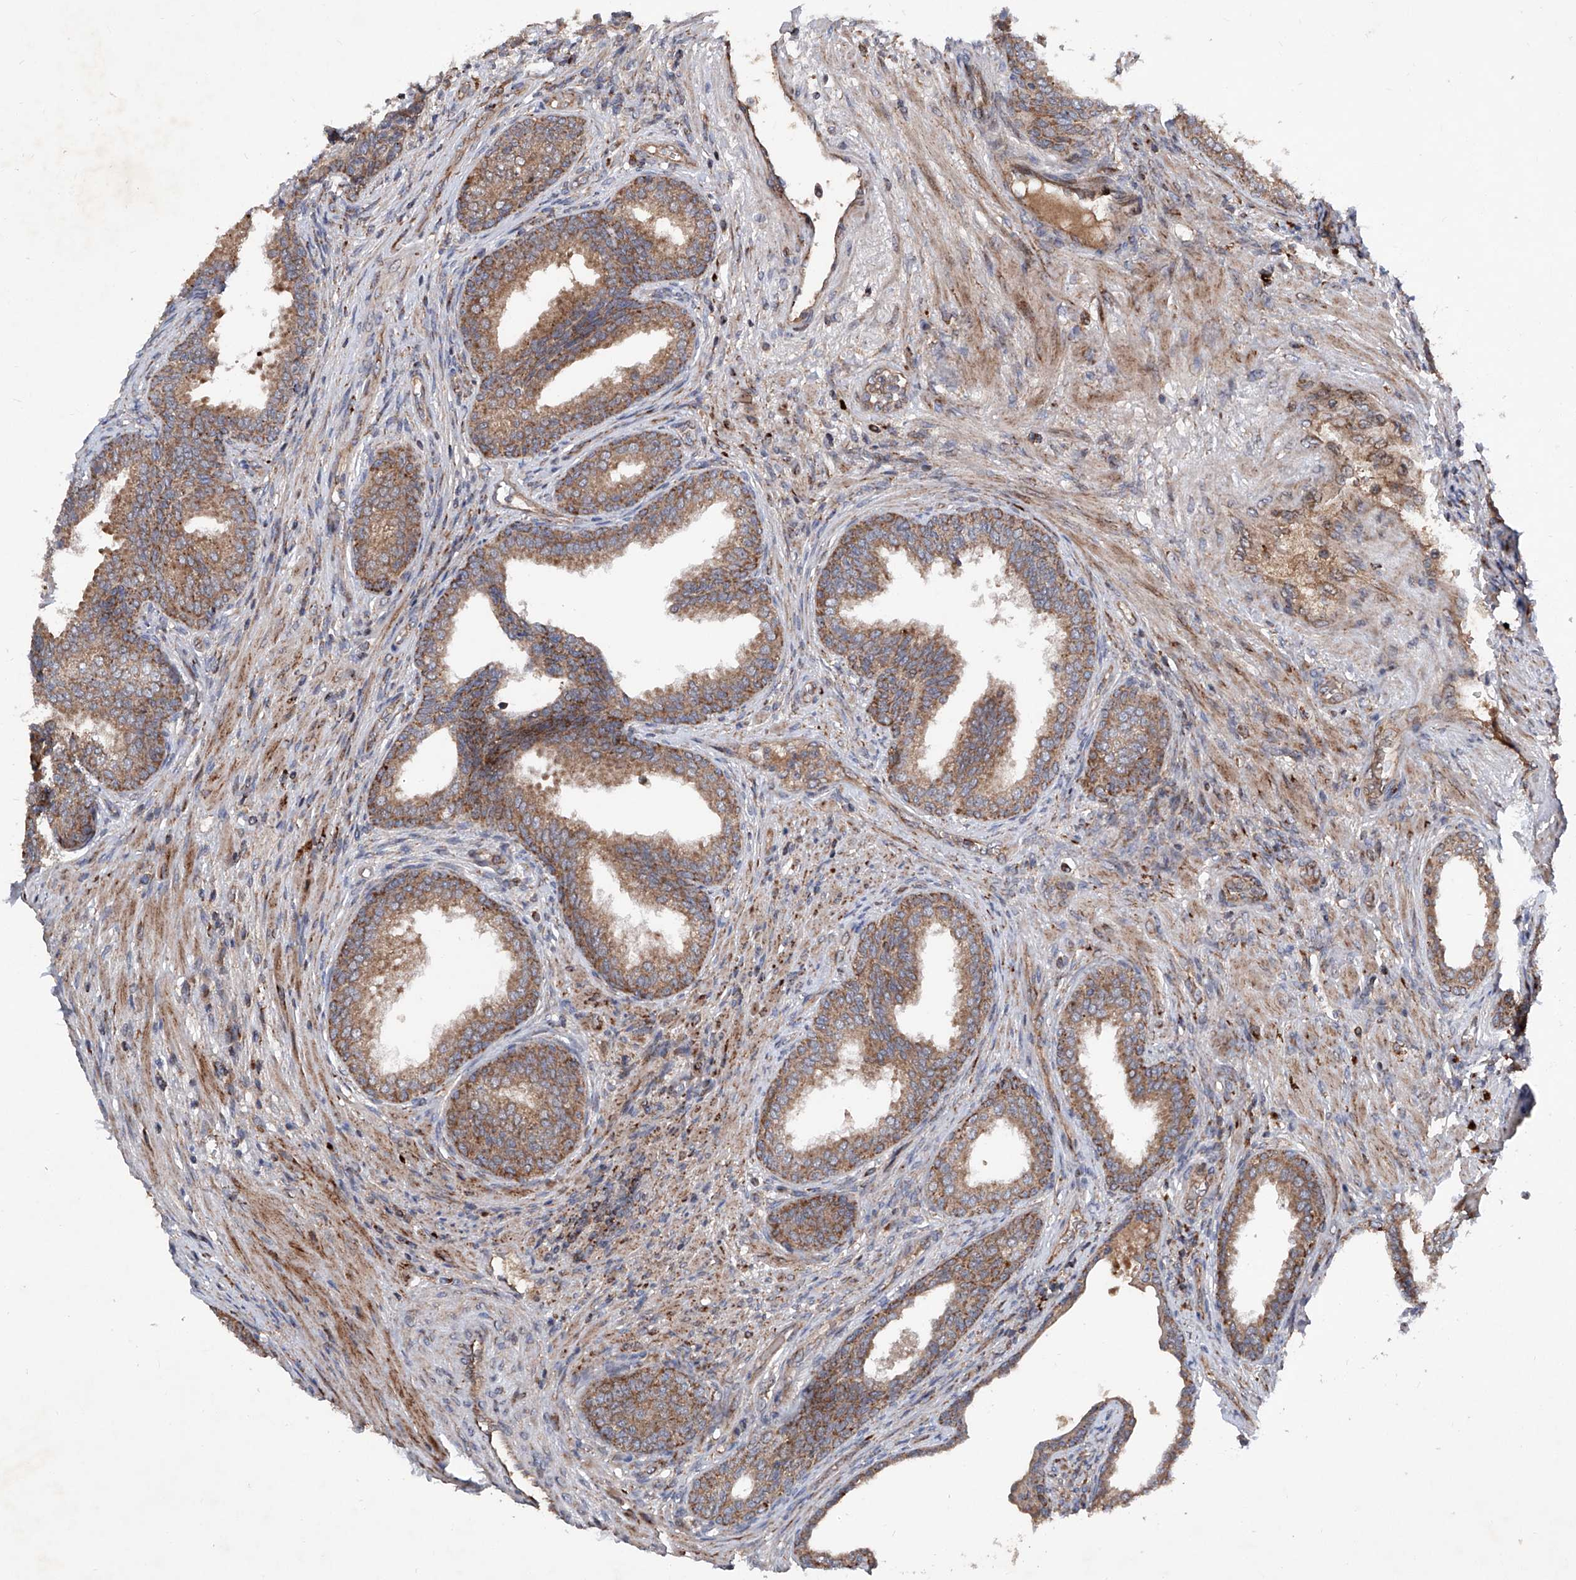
{"staining": {"intensity": "moderate", "quantity": ">75%", "location": "cytoplasmic/membranous"}, "tissue": "prostate", "cell_type": "Glandular cells", "image_type": "normal", "snomed": [{"axis": "morphology", "description": "Normal tissue, NOS"}, {"axis": "topography", "description": "Prostate"}], "caption": "An immunohistochemistry (IHC) image of normal tissue is shown. Protein staining in brown highlights moderate cytoplasmic/membranous positivity in prostate within glandular cells.", "gene": "DAD1", "patient": {"sex": "male", "age": 76}}